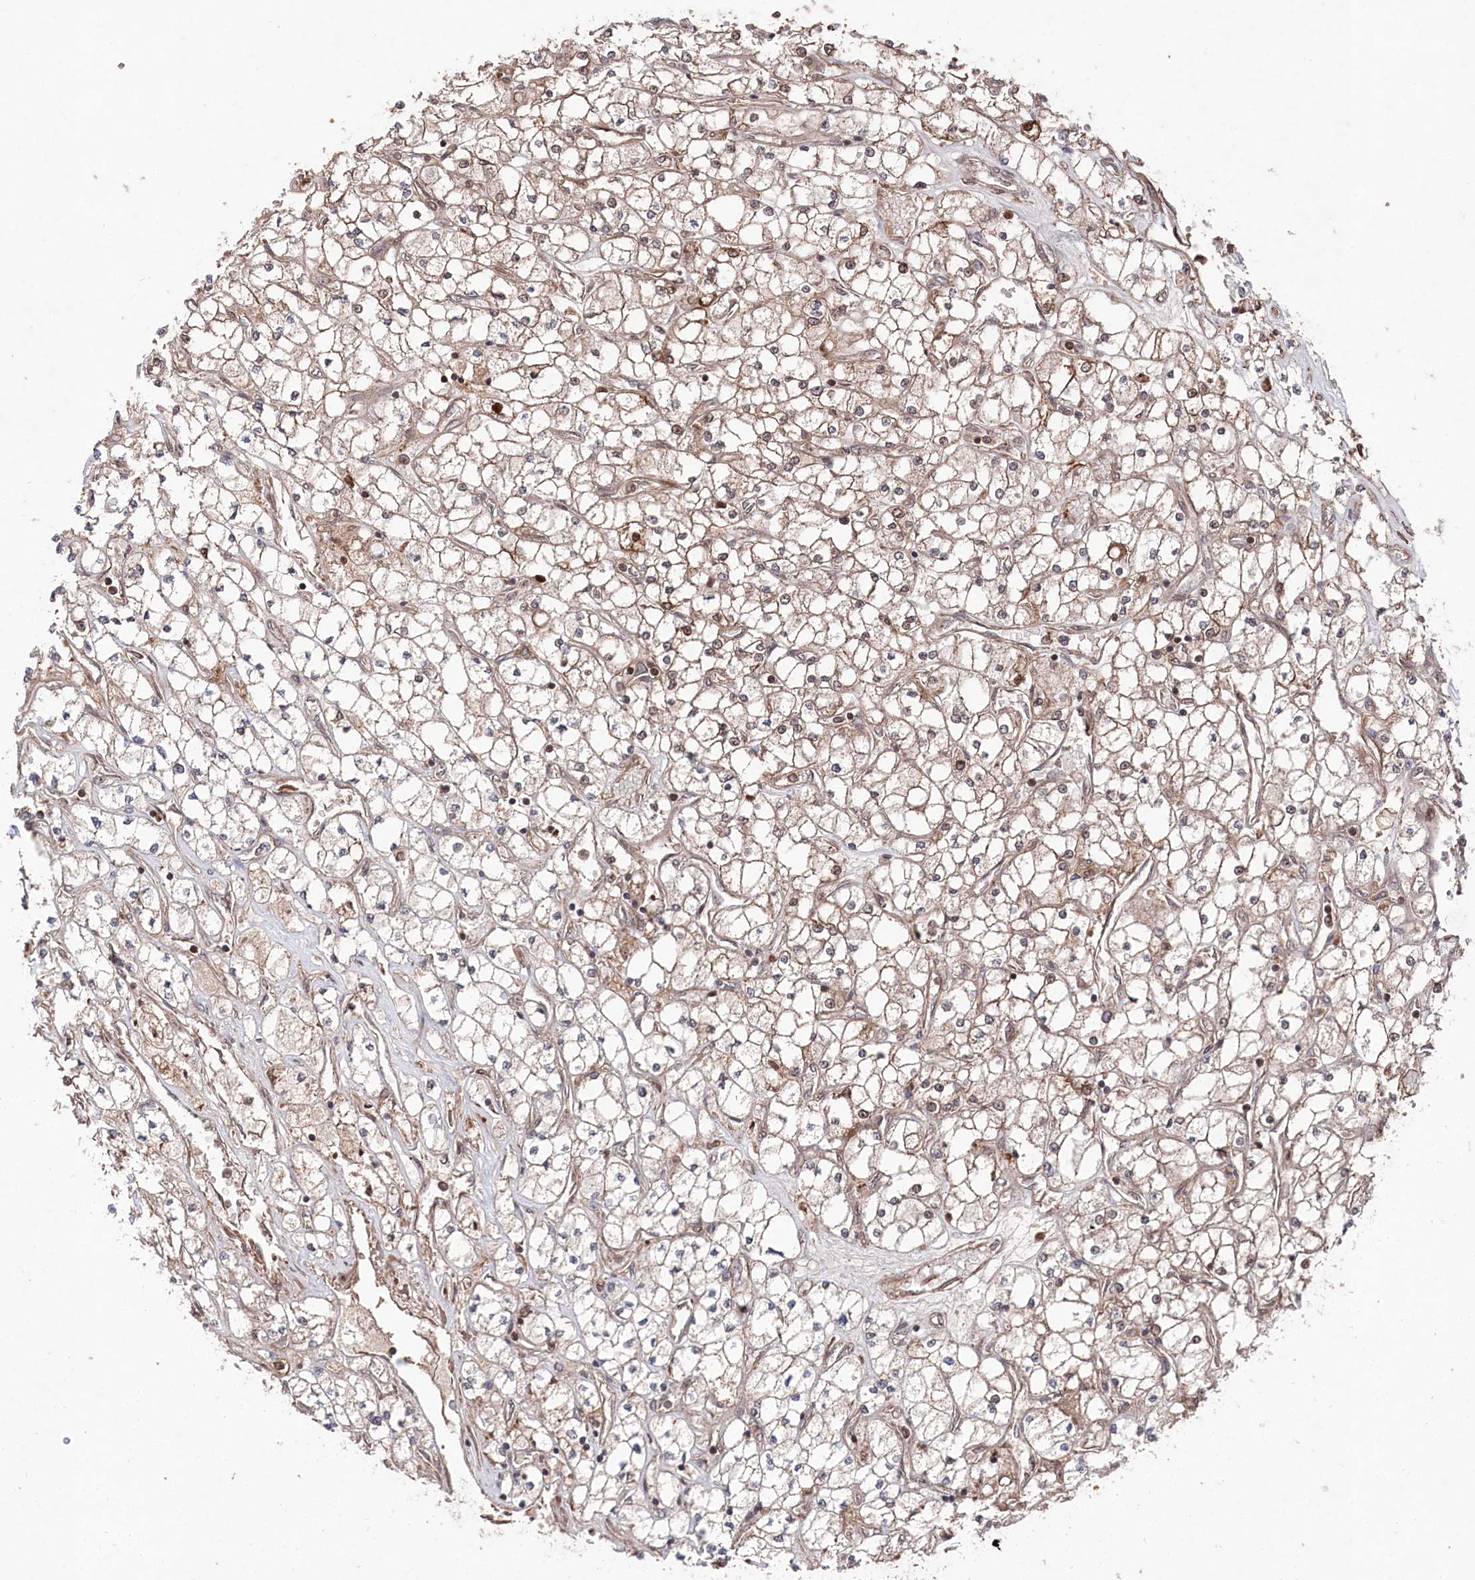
{"staining": {"intensity": "weak", "quantity": ">75%", "location": "cytoplasmic/membranous,nuclear"}, "tissue": "renal cancer", "cell_type": "Tumor cells", "image_type": "cancer", "snomed": [{"axis": "morphology", "description": "Adenocarcinoma, NOS"}, {"axis": "topography", "description": "Kidney"}], "caption": "Human adenocarcinoma (renal) stained with a protein marker demonstrates weak staining in tumor cells.", "gene": "BORCS7", "patient": {"sex": "male", "age": 80}}